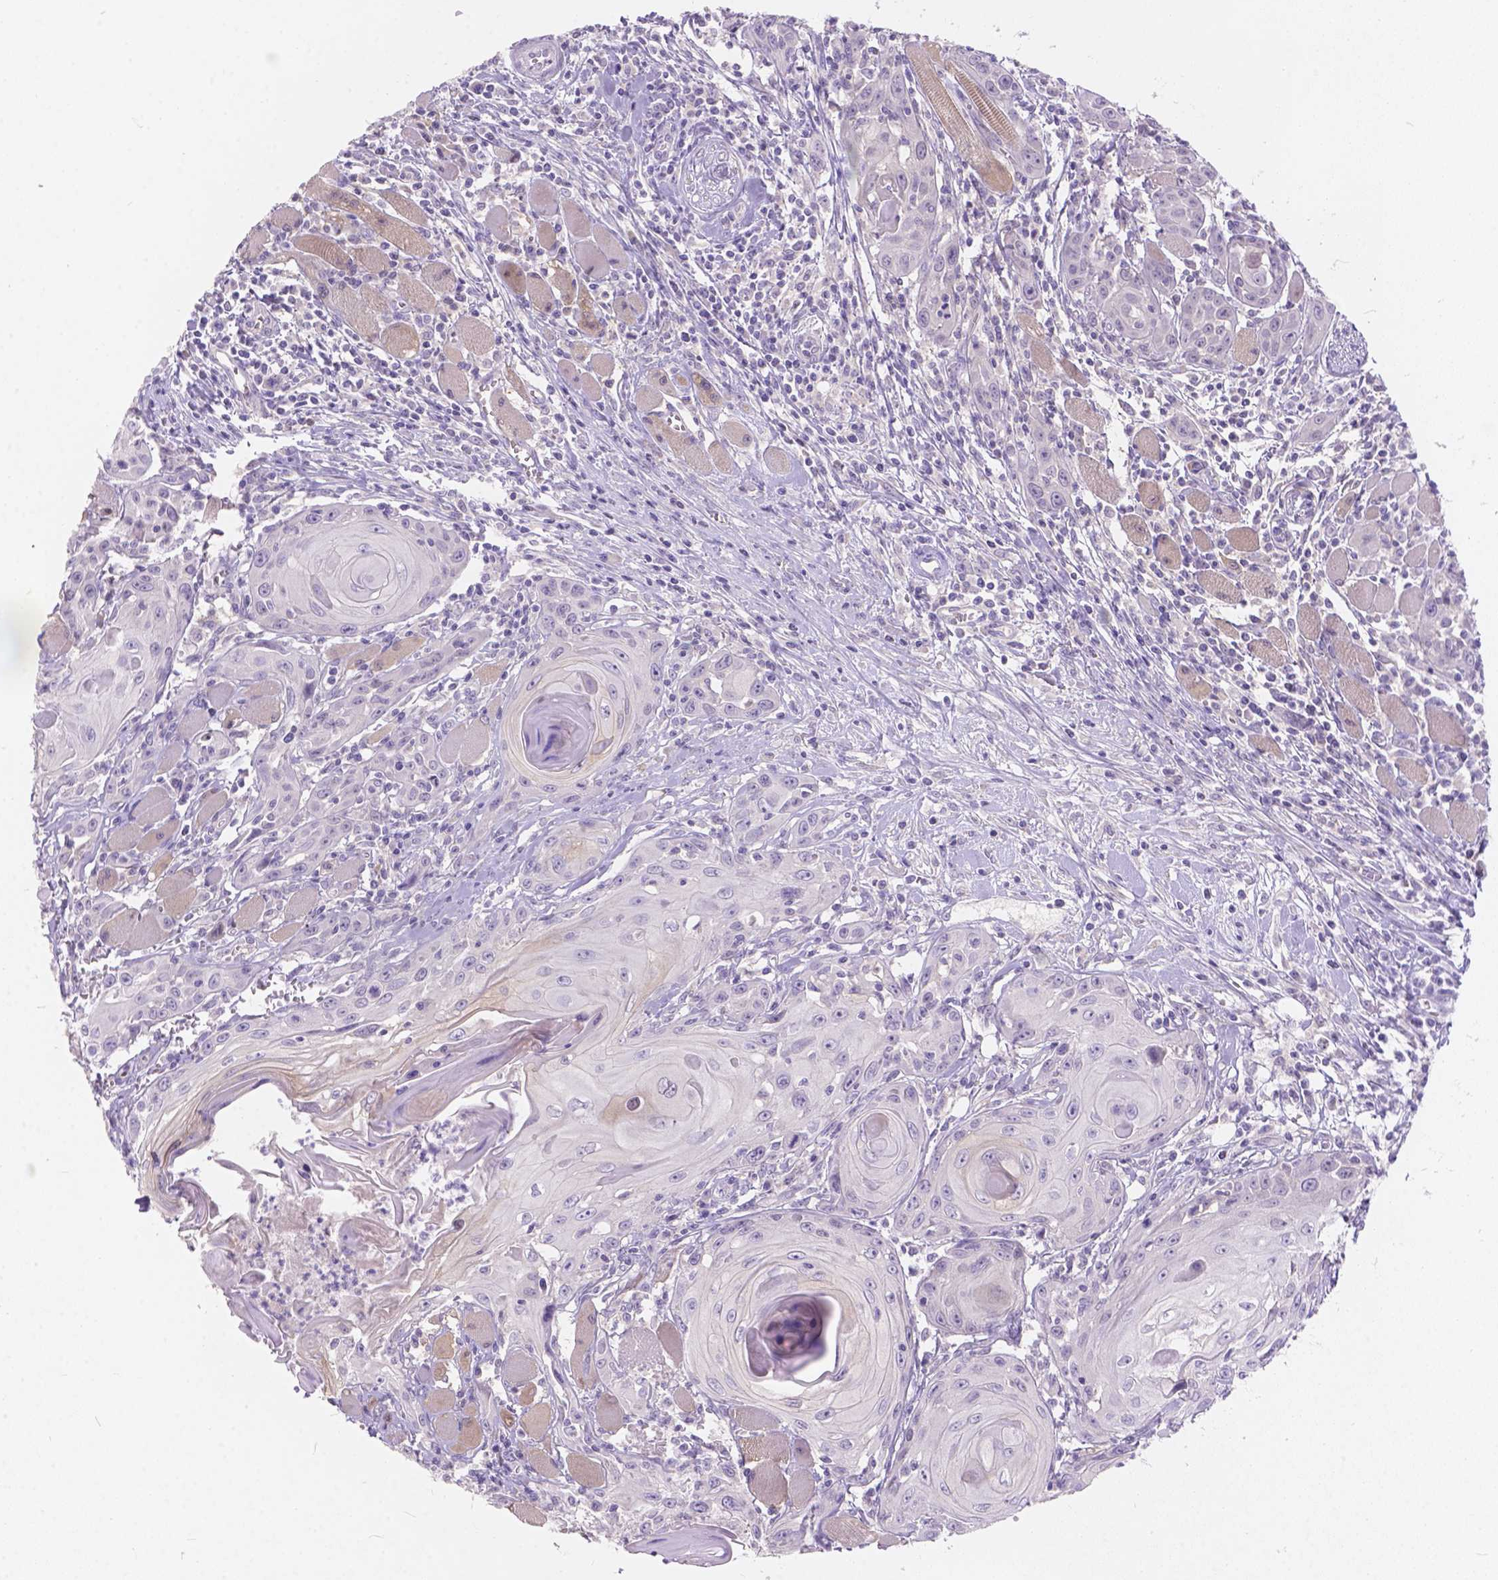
{"staining": {"intensity": "negative", "quantity": "none", "location": "none"}, "tissue": "head and neck cancer", "cell_type": "Tumor cells", "image_type": "cancer", "snomed": [{"axis": "morphology", "description": "Squamous cell carcinoma, NOS"}, {"axis": "topography", "description": "Head-Neck"}], "caption": "Immunohistochemistry (IHC) of head and neck cancer (squamous cell carcinoma) reveals no staining in tumor cells.", "gene": "PEX11G", "patient": {"sex": "female", "age": 80}}